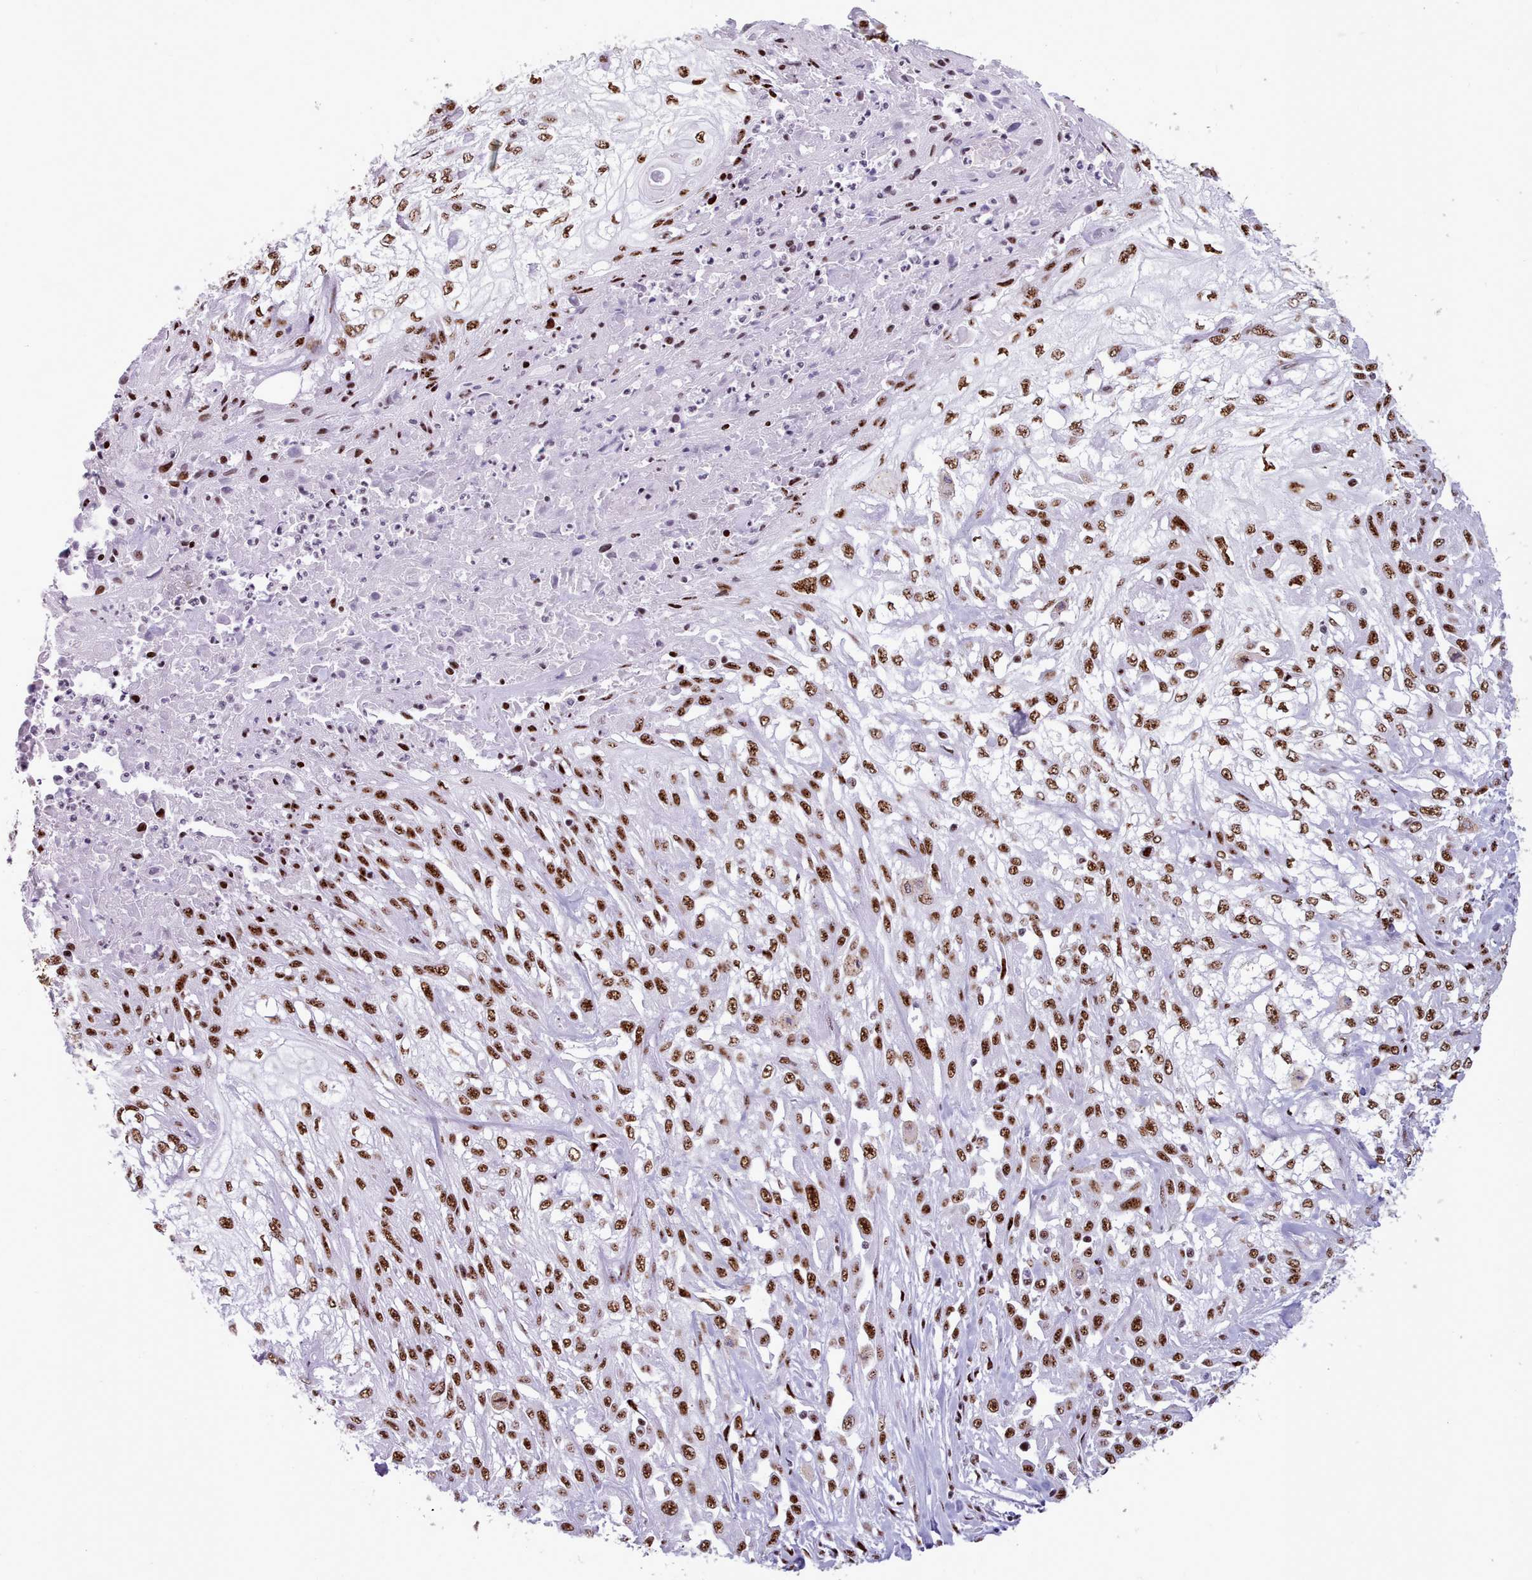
{"staining": {"intensity": "strong", "quantity": ">75%", "location": "nuclear"}, "tissue": "skin cancer", "cell_type": "Tumor cells", "image_type": "cancer", "snomed": [{"axis": "morphology", "description": "Squamous cell carcinoma, NOS"}, {"axis": "morphology", "description": "Squamous cell carcinoma, metastatic, NOS"}, {"axis": "topography", "description": "Skin"}, {"axis": "topography", "description": "Lymph node"}], "caption": "The immunohistochemical stain highlights strong nuclear positivity in tumor cells of skin cancer (squamous cell carcinoma) tissue.", "gene": "TMEM35B", "patient": {"sex": "male", "age": 75}}